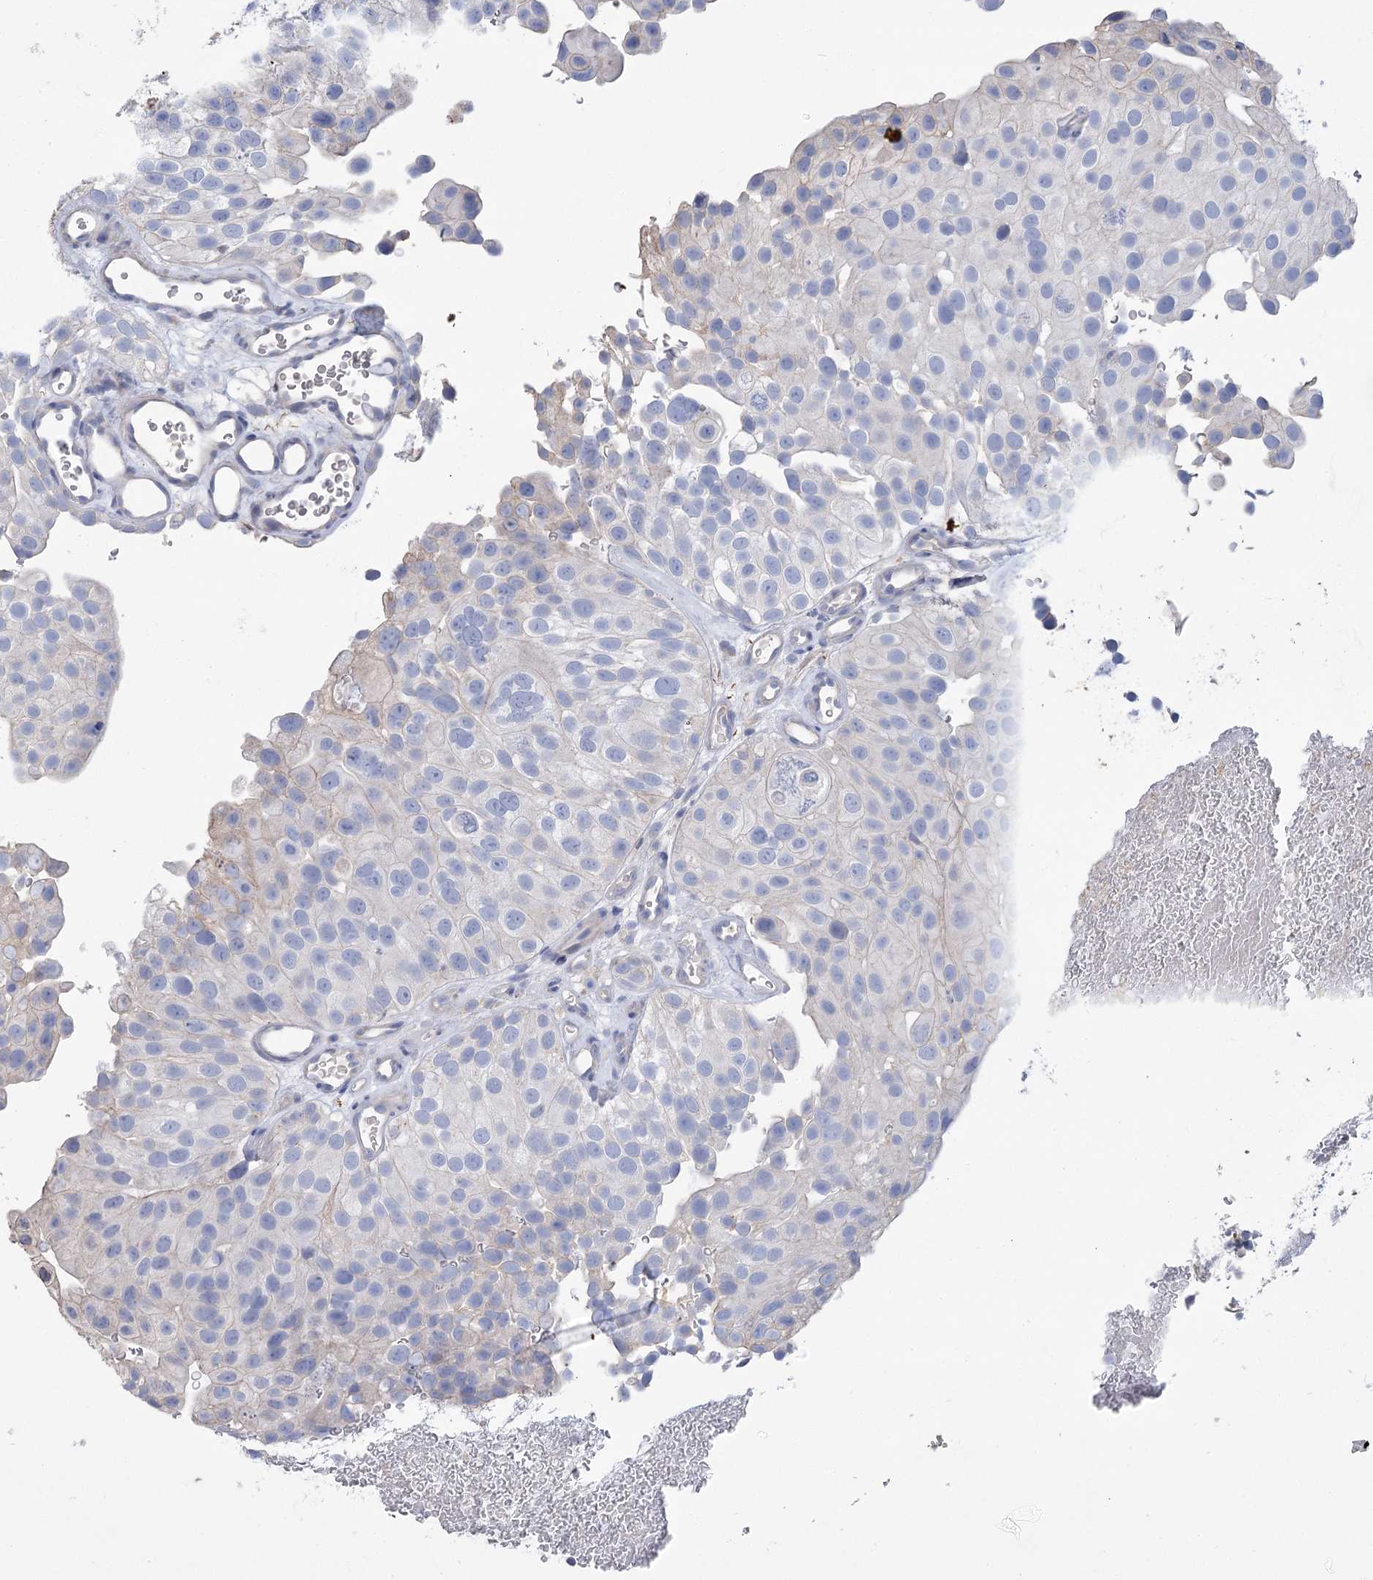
{"staining": {"intensity": "negative", "quantity": "none", "location": "none"}, "tissue": "urothelial cancer", "cell_type": "Tumor cells", "image_type": "cancer", "snomed": [{"axis": "morphology", "description": "Urothelial carcinoma, Low grade"}, {"axis": "topography", "description": "Urinary bladder"}], "caption": "The IHC photomicrograph has no significant expression in tumor cells of urothelial cancer tissue. (Immunohistochemistry (ihc), brightfield microscopy, high magnification).", "gene": "SLC9A3", "patient": {"sex": "male", "age": 78}}